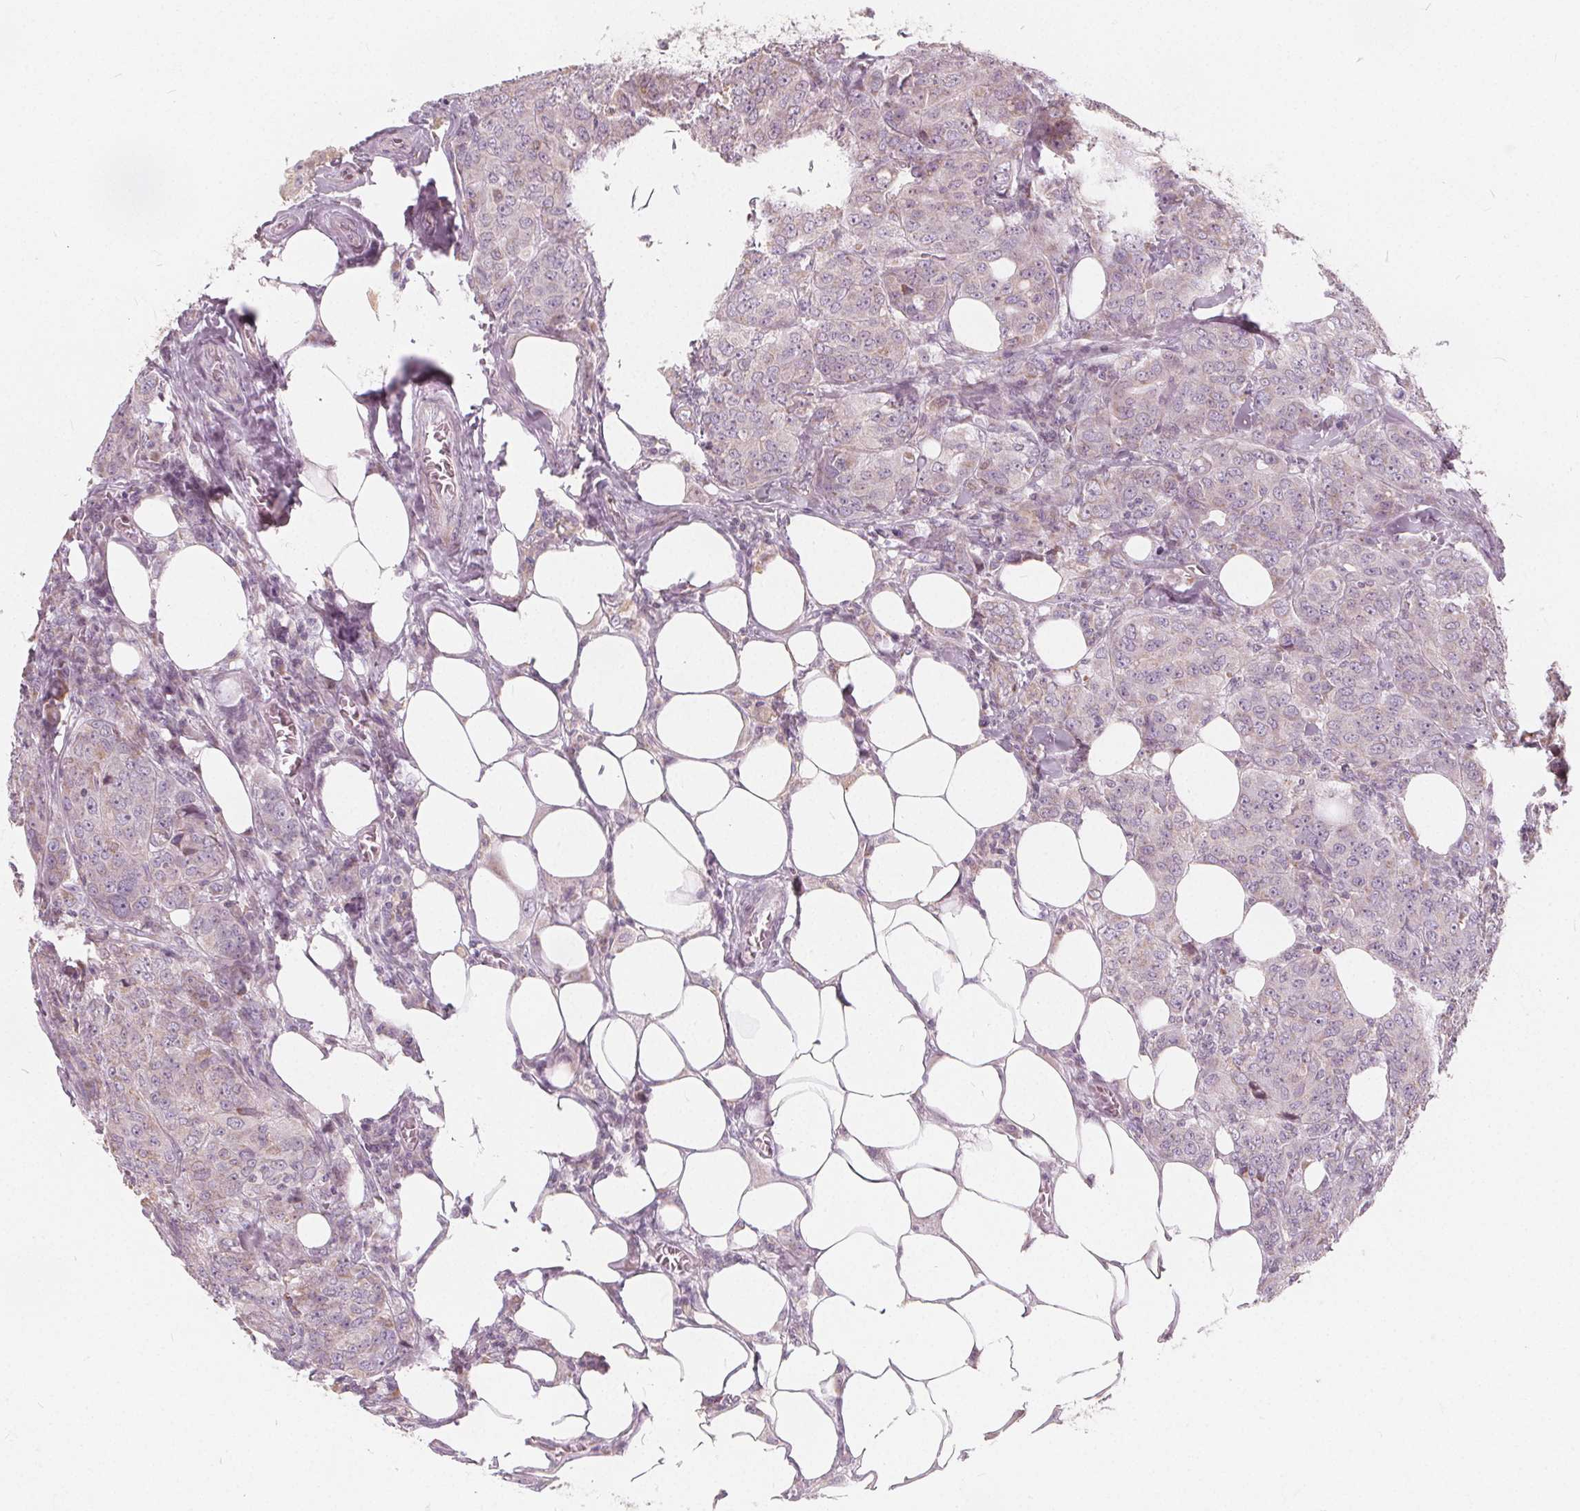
{"staining": {"intensity": "weak", "quantity": "<25%", "location": "cytoplasmic/membranous"}, "tissue": "breast cancer", "cell_type": "Tumor cells", "image_type": "cancer", "snomed": [{"axis": "morphology", "description": "Duct carcinoma"}, {"axis": "topography", "description": "Breast"}], "caption": "Photomicrograph shows no significant protein positivity in tumor cells of intraductal carcinoma (breast). Nuclei are stained in blue.", "gene": "NUP210L", "patient": {"sex": "female", "age": 43}}